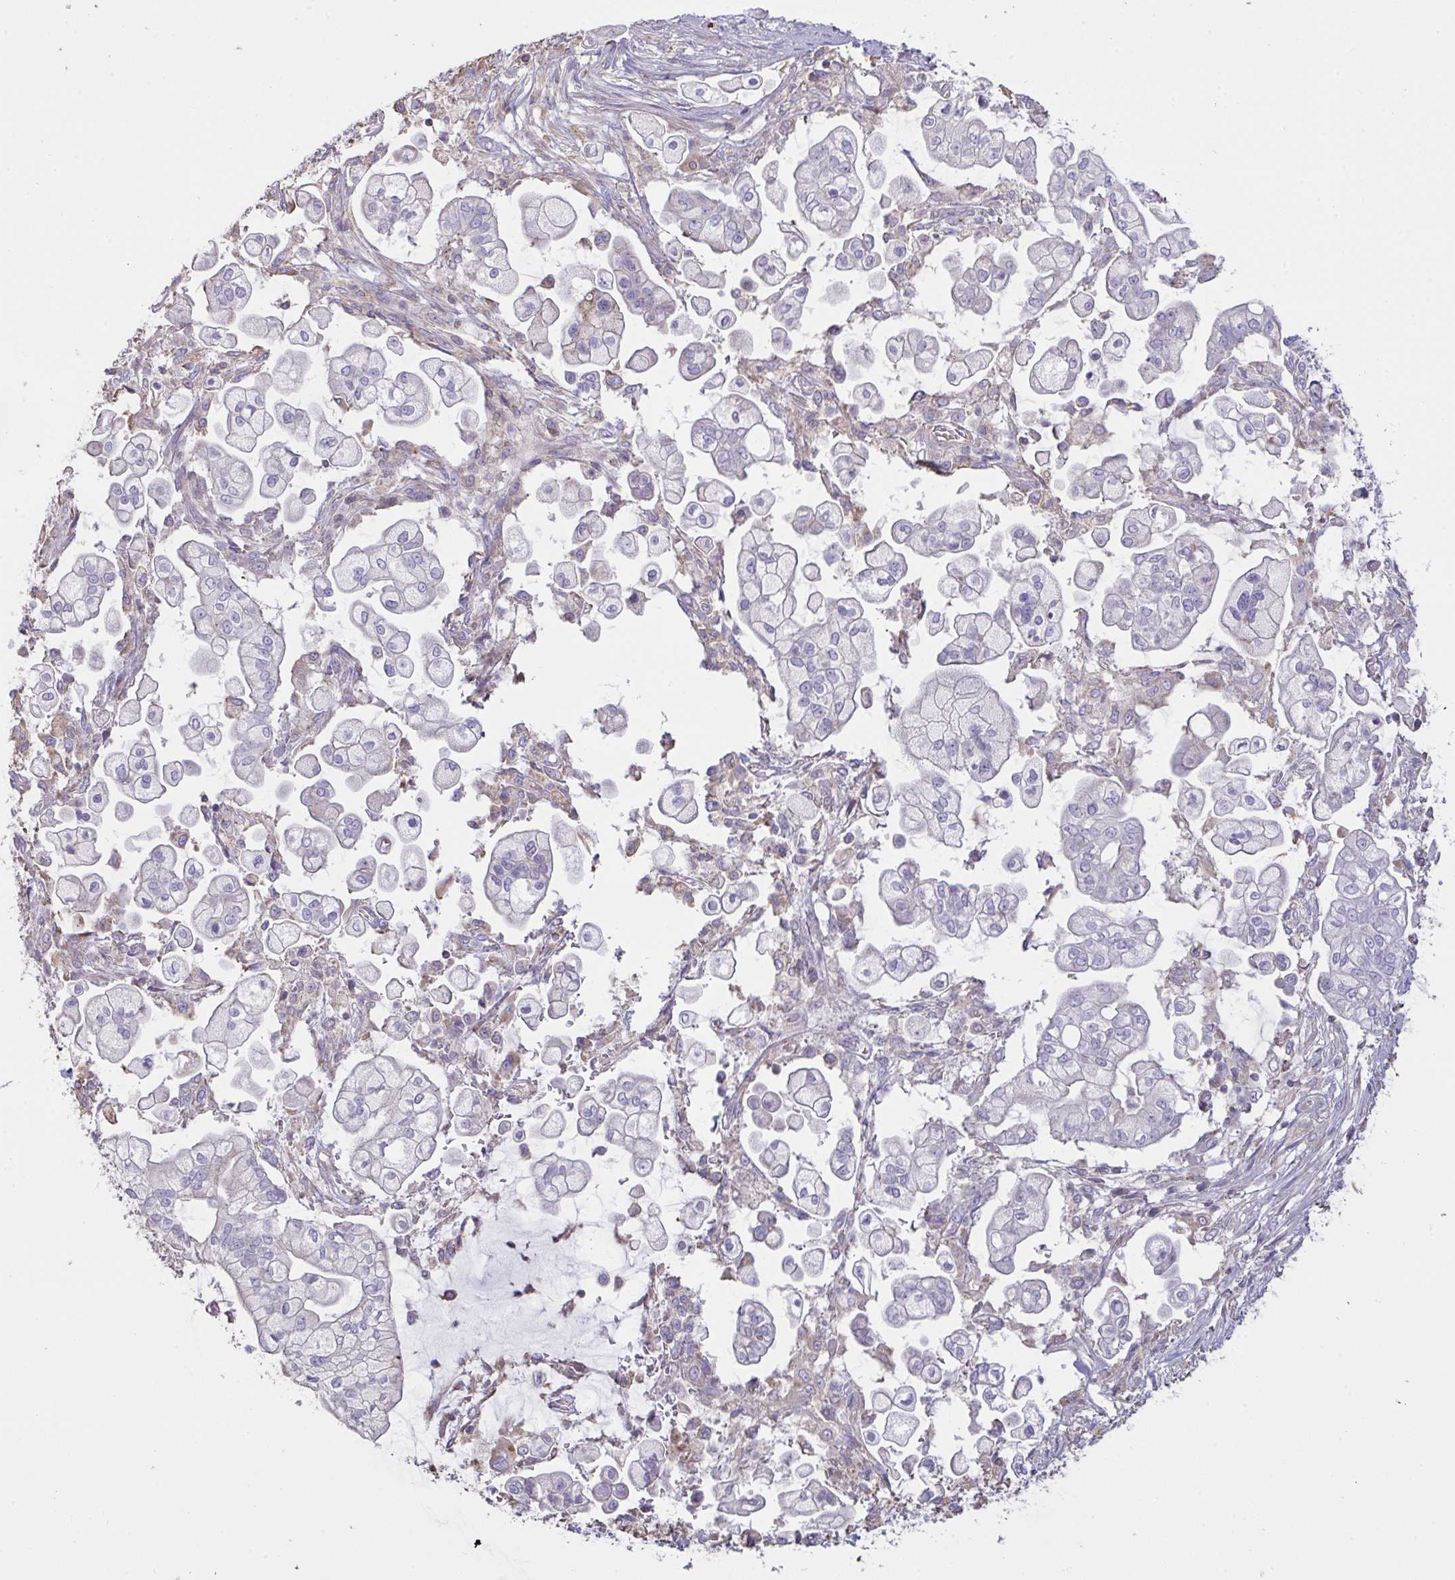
{"staining": {"intensity": "negative", "quantity": "none", "location": "none"}, "tissue": "pancreatic cancer", "cell_type": "Tumor cells", "image_type": "cancer", "snomed": [{"axis": "morphology", "description": "Adenocarcinoma, NOS"}, {"axis": "topography", "description": "Pancreas"}], "caption": "A high-resolution histopathology image shows IHC staining of pancreatic cancer (adenocarcinoma), which displays no significant staining in tumor cells.", "gene": "MICOS10", "patient": {"sex": "female", "age": 69}}